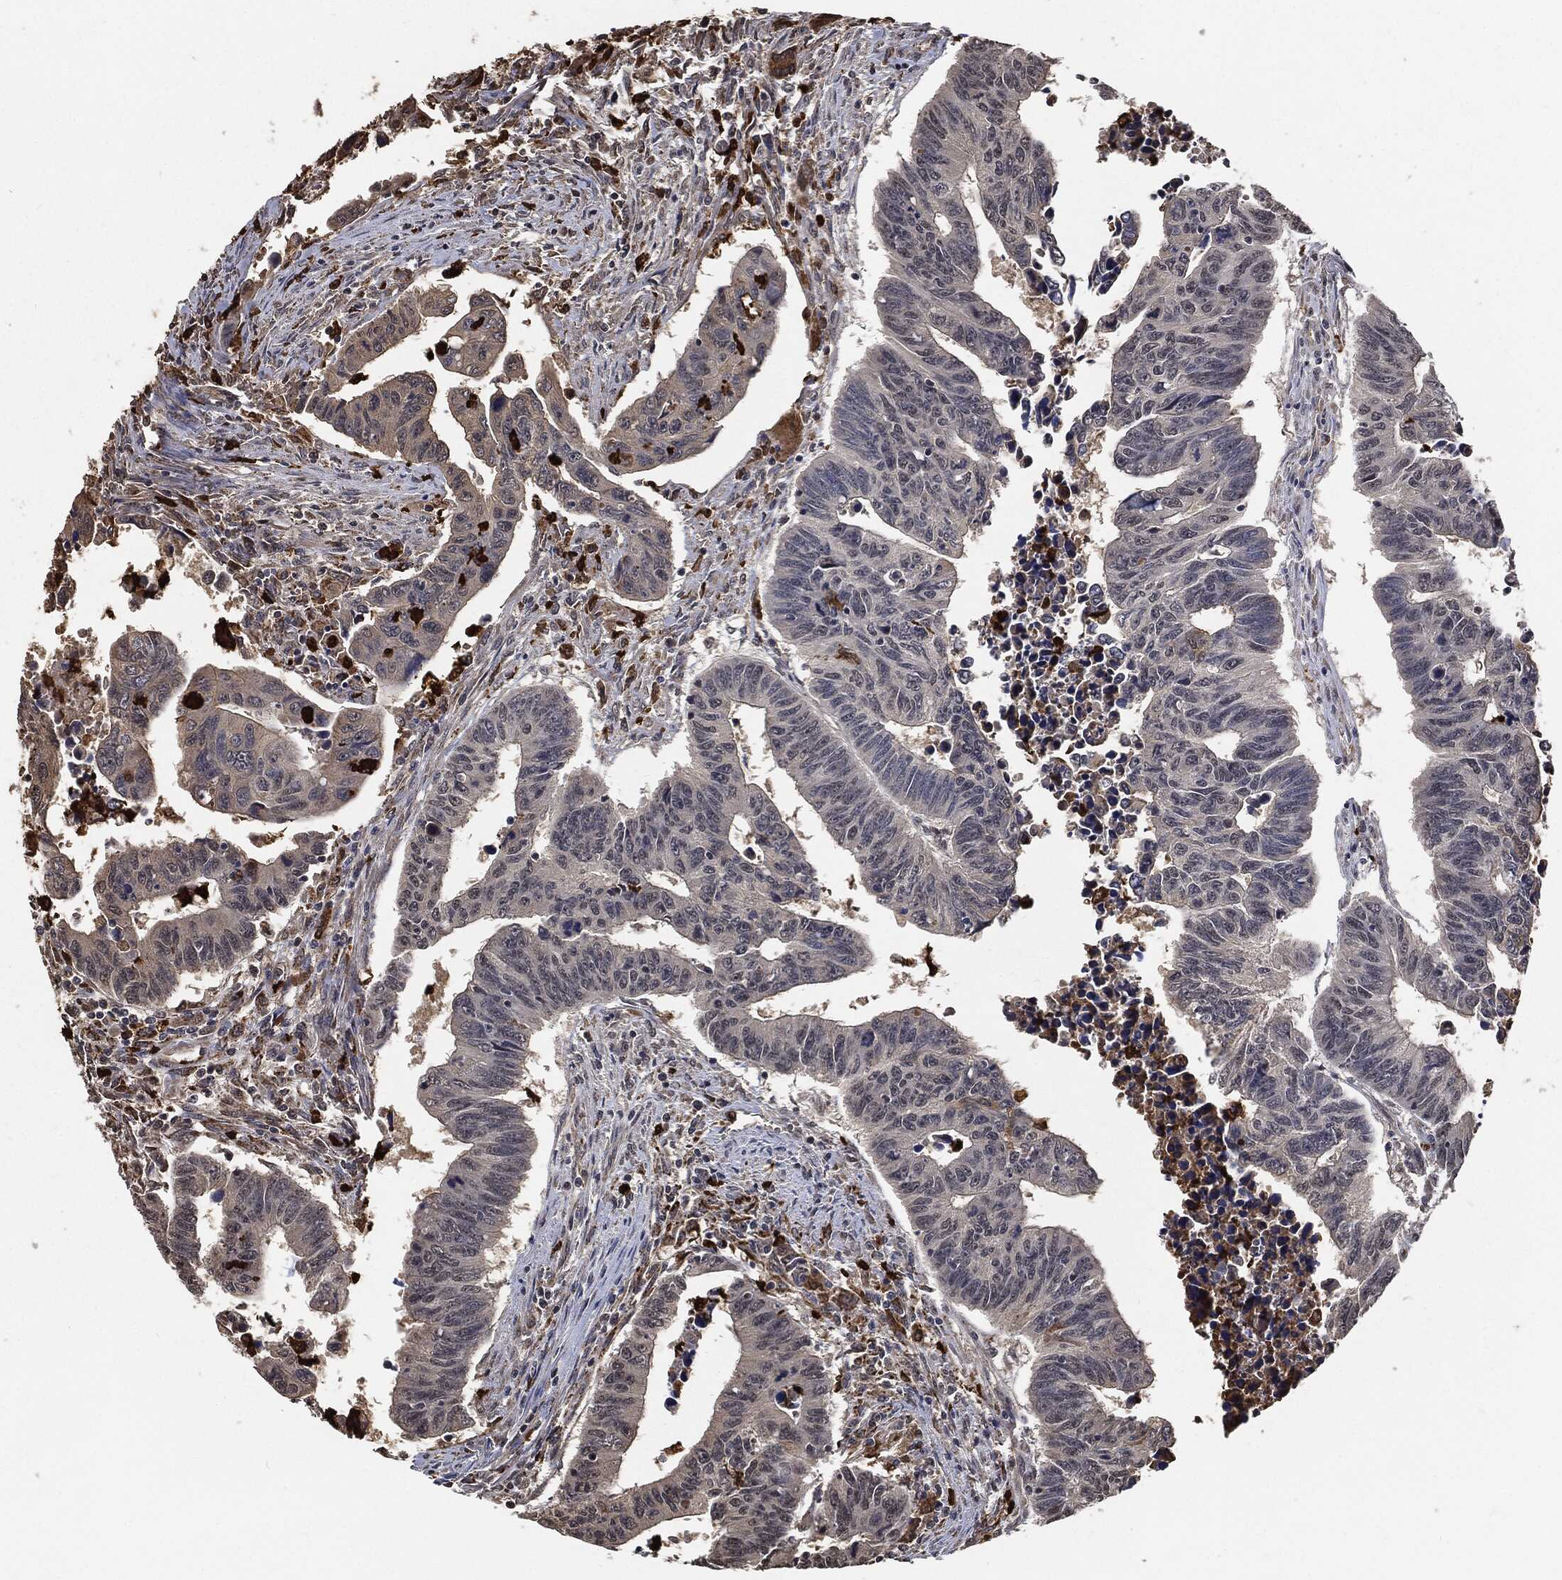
{"staining": {"intensity": "negative", "quantity": "none", "location": "none"}, "tissue": "colorectal cancer", "cell_type": "Tumor cells", "image_type": "cancer", "snomed": [{"axis": "morphology", "description": "Adenocarcinoma, NOS"}, {"axis": "topography", "description": "Rectum"}], "caption": "A micrograph of human colorectal adenocarcinoma is negative for staining in tumor cells.", "gene": "S100A9", "patient": {"sex": "female", "age": 85}}